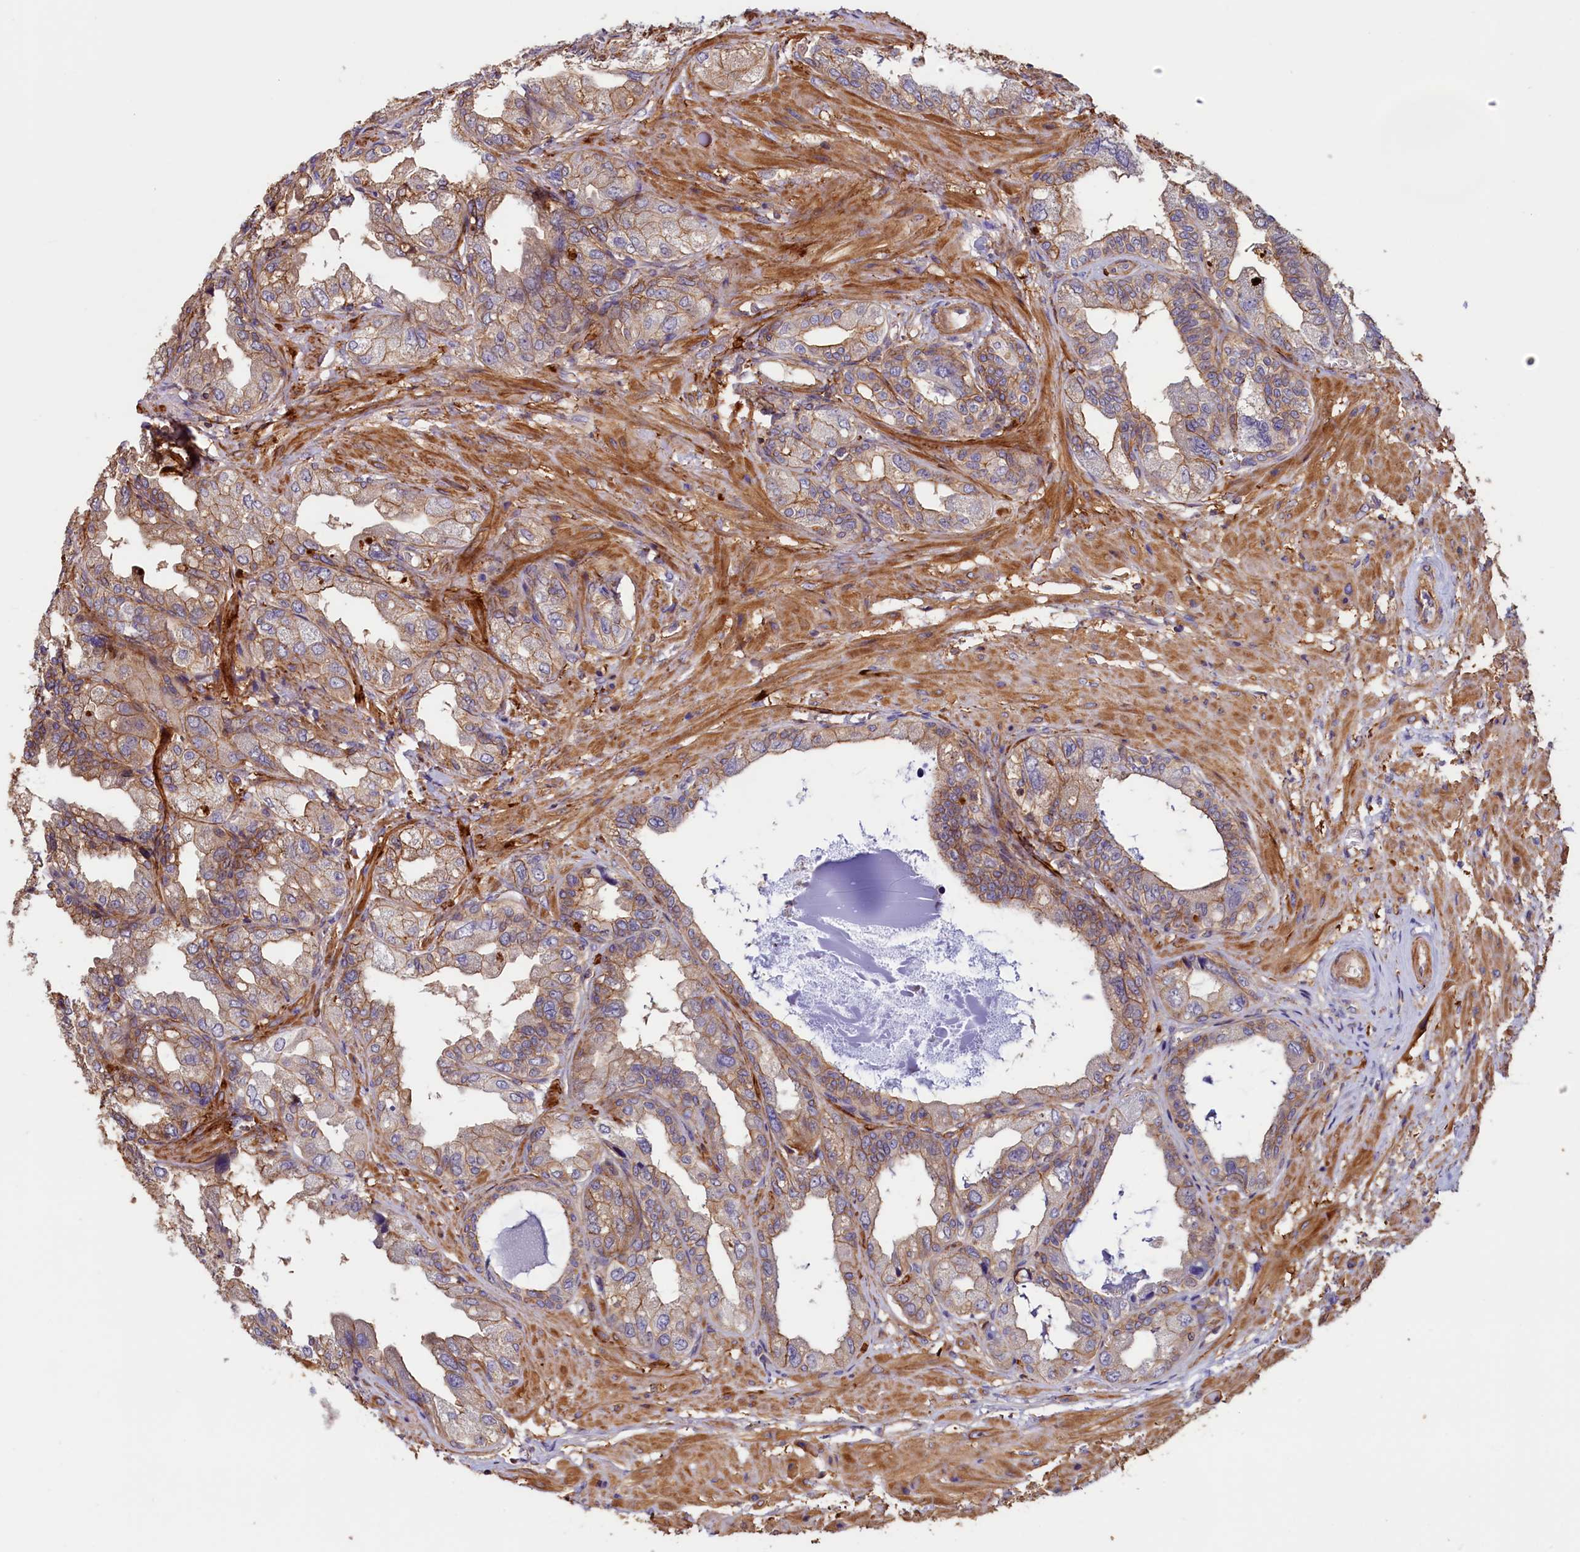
{"staining": {"intensity": "moderate", "quantity": ">75%", "location": "cytoplasmic/membranous"}, "tissue": "seminal vesicle", "cell_type": "Glandular cells", "image_type": "normal", "snomed": [{"axis": "morphology", "description": "Normal tissue, NOS"}, {"axis": "topography", "description": "Seminal veicle"}], "caption": "This is a histology image of immunohistochemistry staining of unremarkable seminal vesicle, which shows moderate positivity in the cytoplasmic/membranous of glandular cells.", "gene": "DUOXA1", "patient": {"sex": "male", "age": 63}}